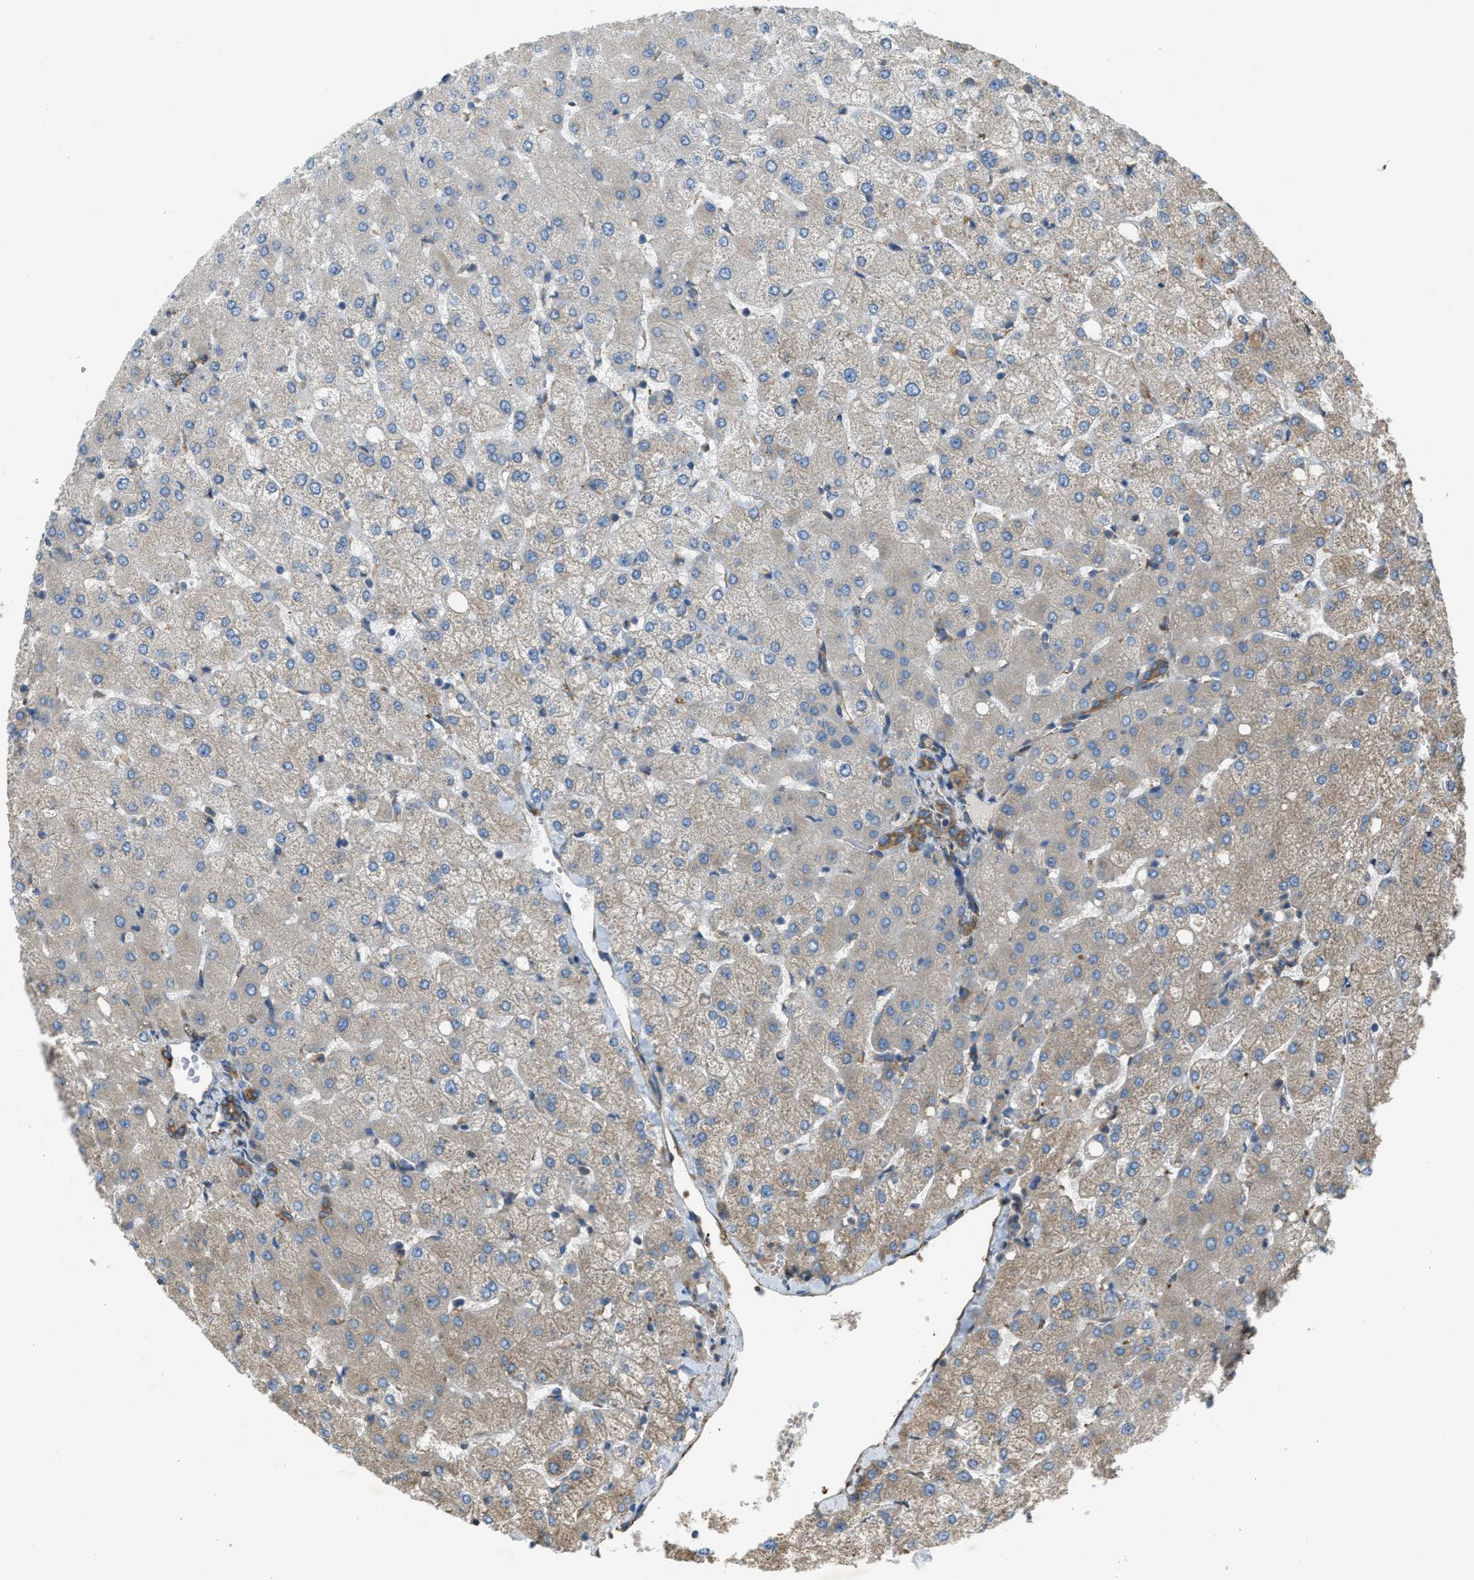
{"staining": {"intensity": "moderate", "quantity": ">75%", "location": "cytoplasmic/membranous"}, "tissue": "liver", "cell_type": "Cholangiocytes", "image_type": "normal", "snomed": [{"axis": "morphology", "description": "Normal tissue, NOS"}, {"axis": "topography", "description": "Liver"}], "caption": "Protein staining reveals moderate cytoplasmic/membranous staining in about >75% of cholangiocytes in normal liver. The protein is stained brown, and the nuclei are stained in blue (DAB (3,3'-diaminobenzidine) IHC with brightfield microscopy, high magnification).", "gene": "TRPC1", "patient": {"sex": "female", "age": 54}}